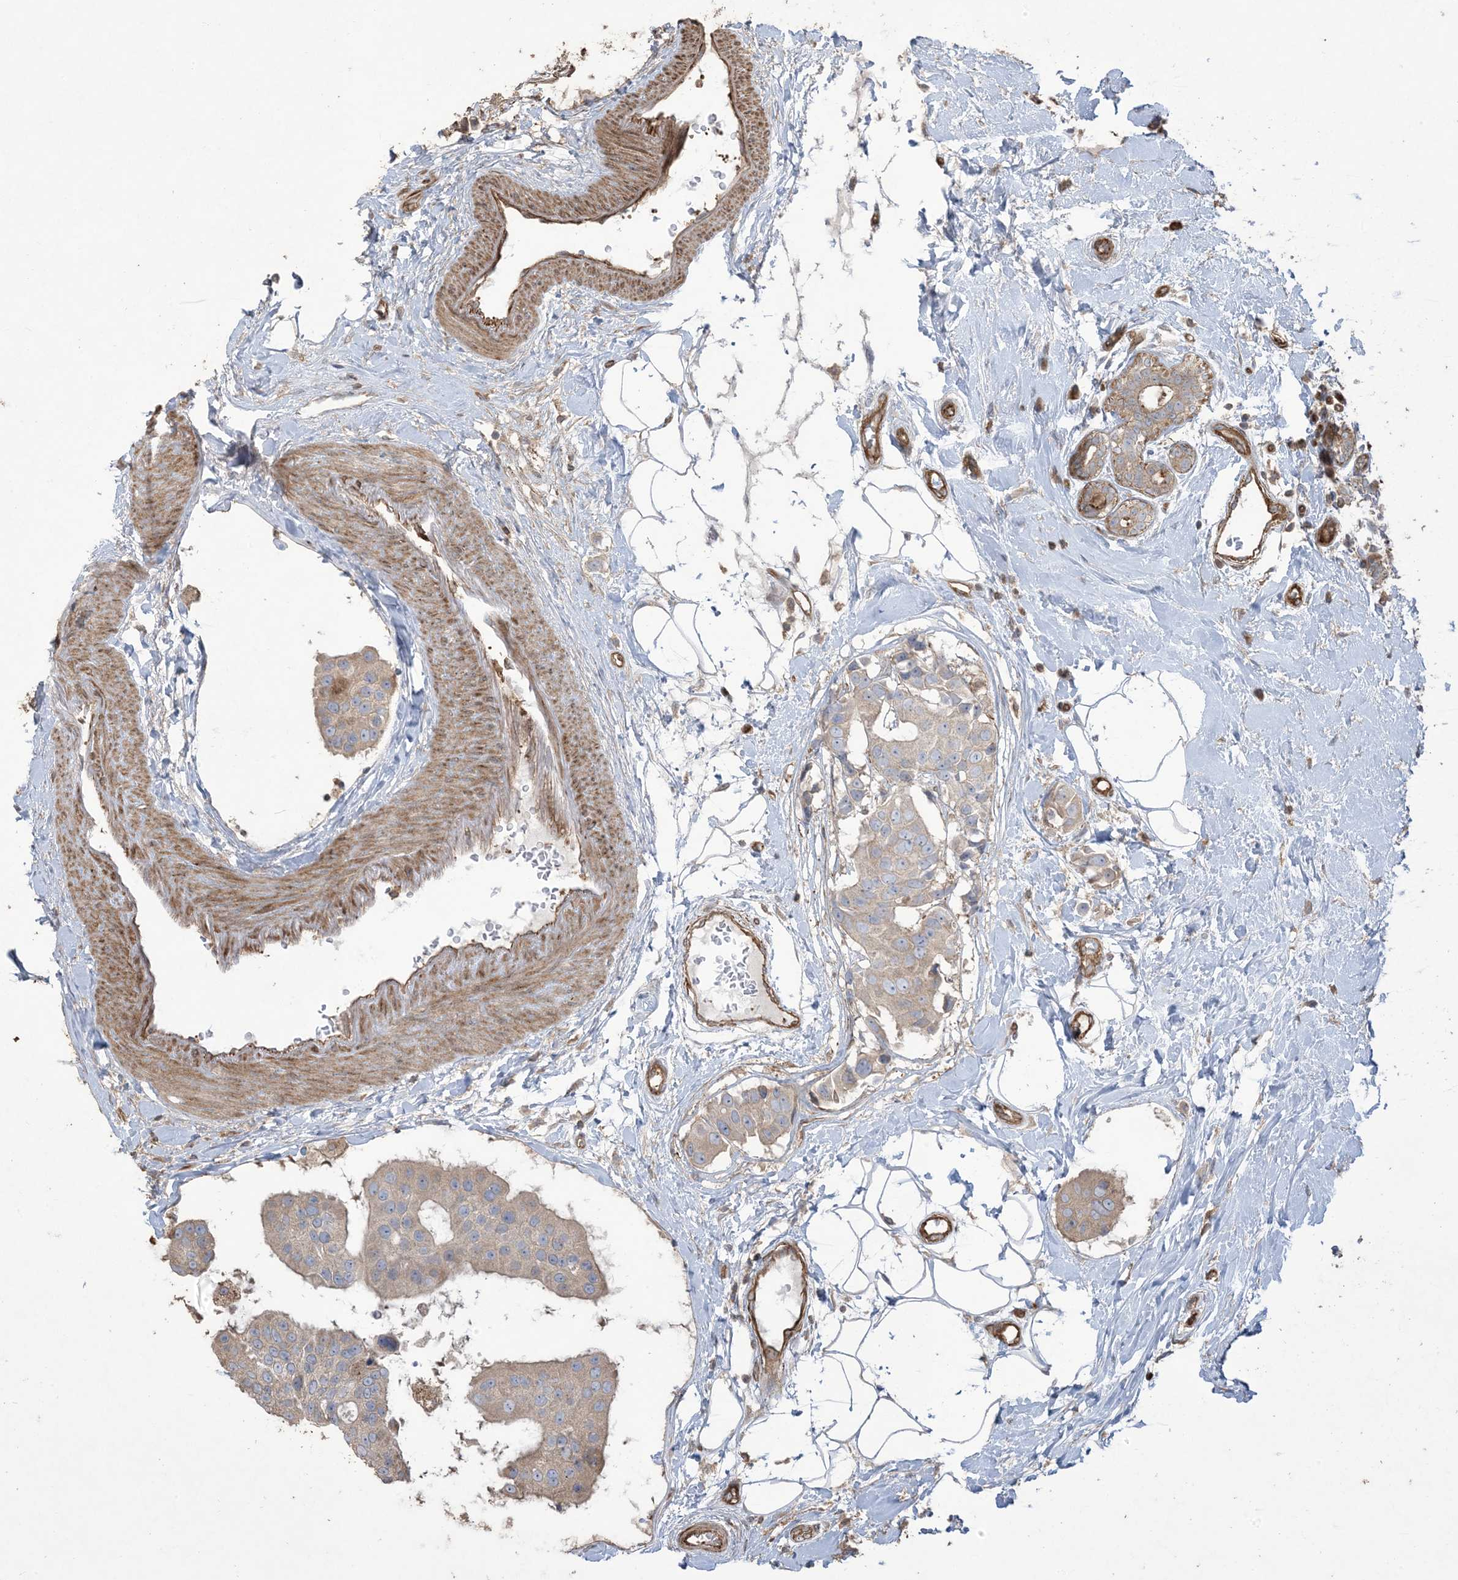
{"staining": {"intensity": "weak", "quantity": "25%-75%", "location": "cytoplasmic/membranous"}, "tissue": "breast cancer", "cell_type": "Tumor cells", "image_type": "cancer", "snomed": [{"axis": "morphology", "description": "Normal tissue, NOS"}, {"axis": "morphology", "description": "Duct carcinoma"}, {"axis": "topography", "description": "Breast"}], "caption": "Protein expression by IHC exhibits weak cytoplasmic/membranous staining in approximately 25%-75% of tumor cells in intraductal carcinoma (breast).", "gene": "KLHL18", "patient": {"sex": "female", "age": 39}}